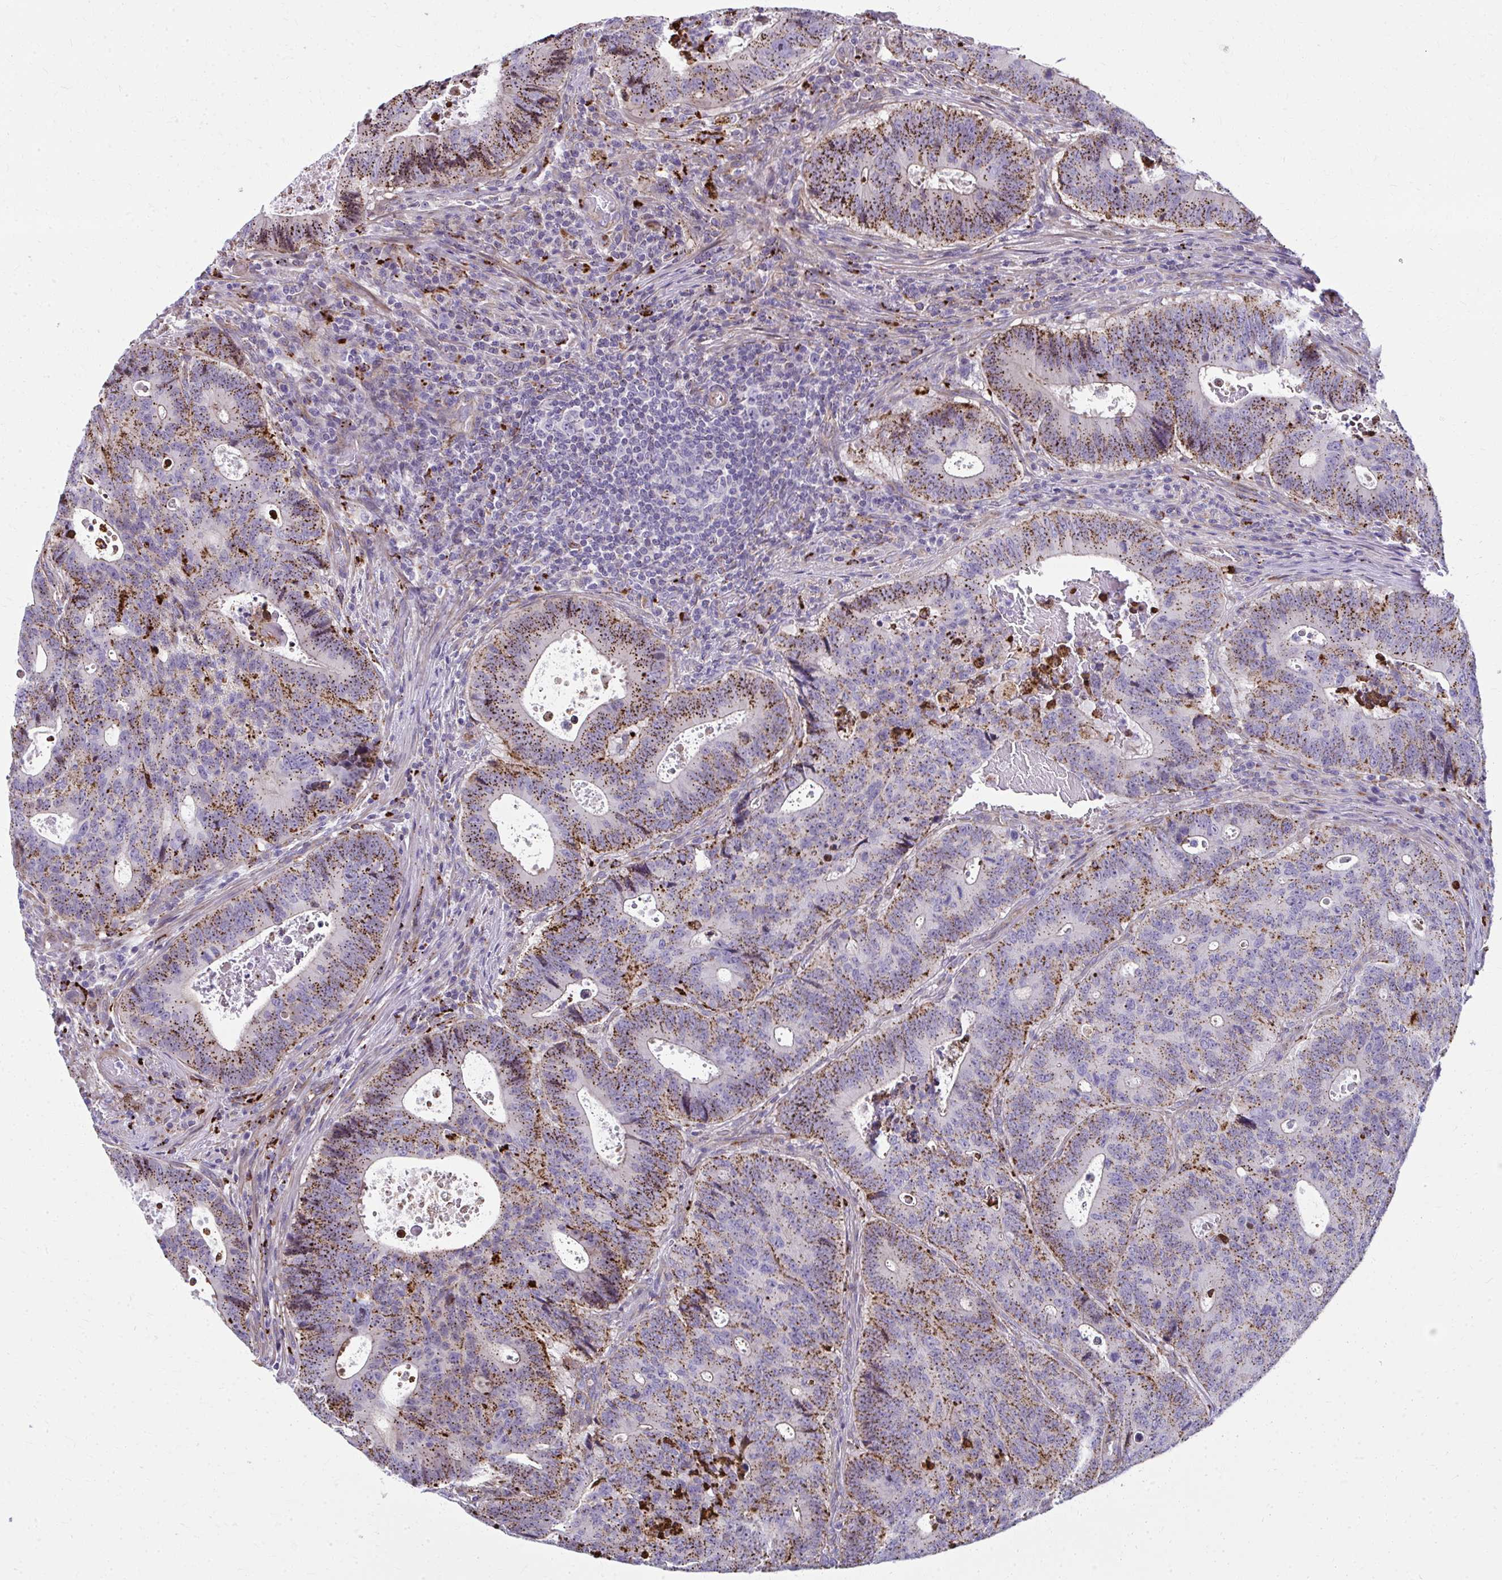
{"staining": {"intensity": "strong", "quantity": "25%-75%", "location": "cytoplasmic/membranous"}, "tissue": "colorectal cancer", "cell_type": "Tumor cells", "image_type": "cancer", "snomed": [{"axis": "morphology", "description": "Adenocarcinoma, NOS"}, {"axis": "topography", "description": "Colon"}], "caption": "Immunohistochemistry (IHC) micrograph of neoplastic tissue: colorectal cancer (adenocarcinoma) stained using immunohistochemistry reveals high levels of strong protein expression localized specifically in the cytoplasmic/membranous of tumor cells, appearing as a cytoplasmic/membranous brown color.", "gene": "LRRC4B", "patient": {"sex": "male", "age": 62}}